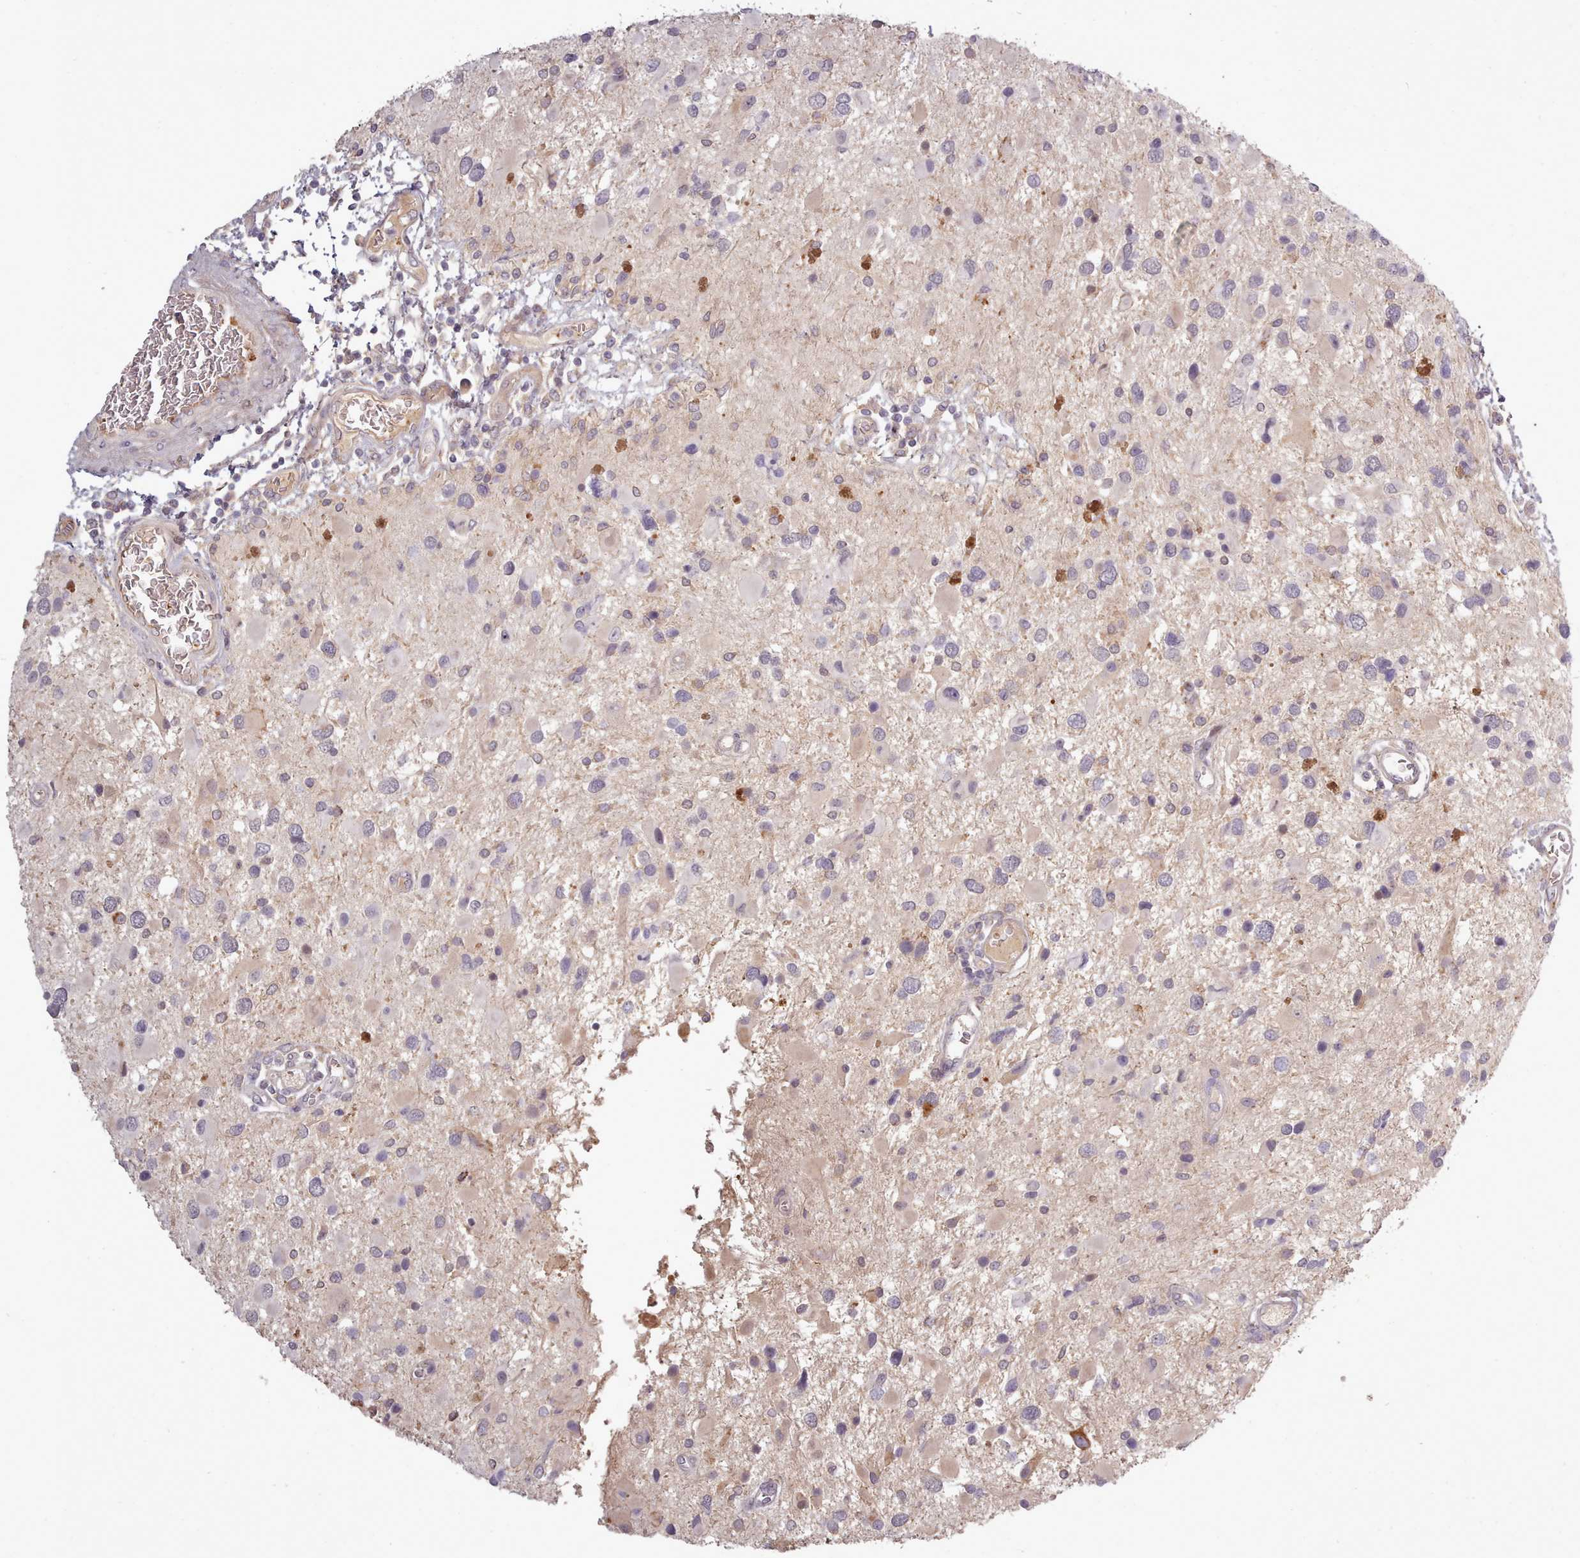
{"staining": {"intensity": "negative", "quantity": "none", "location": "none"}, "tissue": "glioma", "cell_type": "Tumor cells", "image_type": "cancer", "snomed": [{"axis": "morphology", "description": "Glioma, malignant, High grade"}, {"axis": "topography", "description": "Brain"}], "caption": "IHC of human glioma exhibits no expression in tumor cells.", "gene": "LEFTY2", "patient": {"sex": "male", "age": 53}}